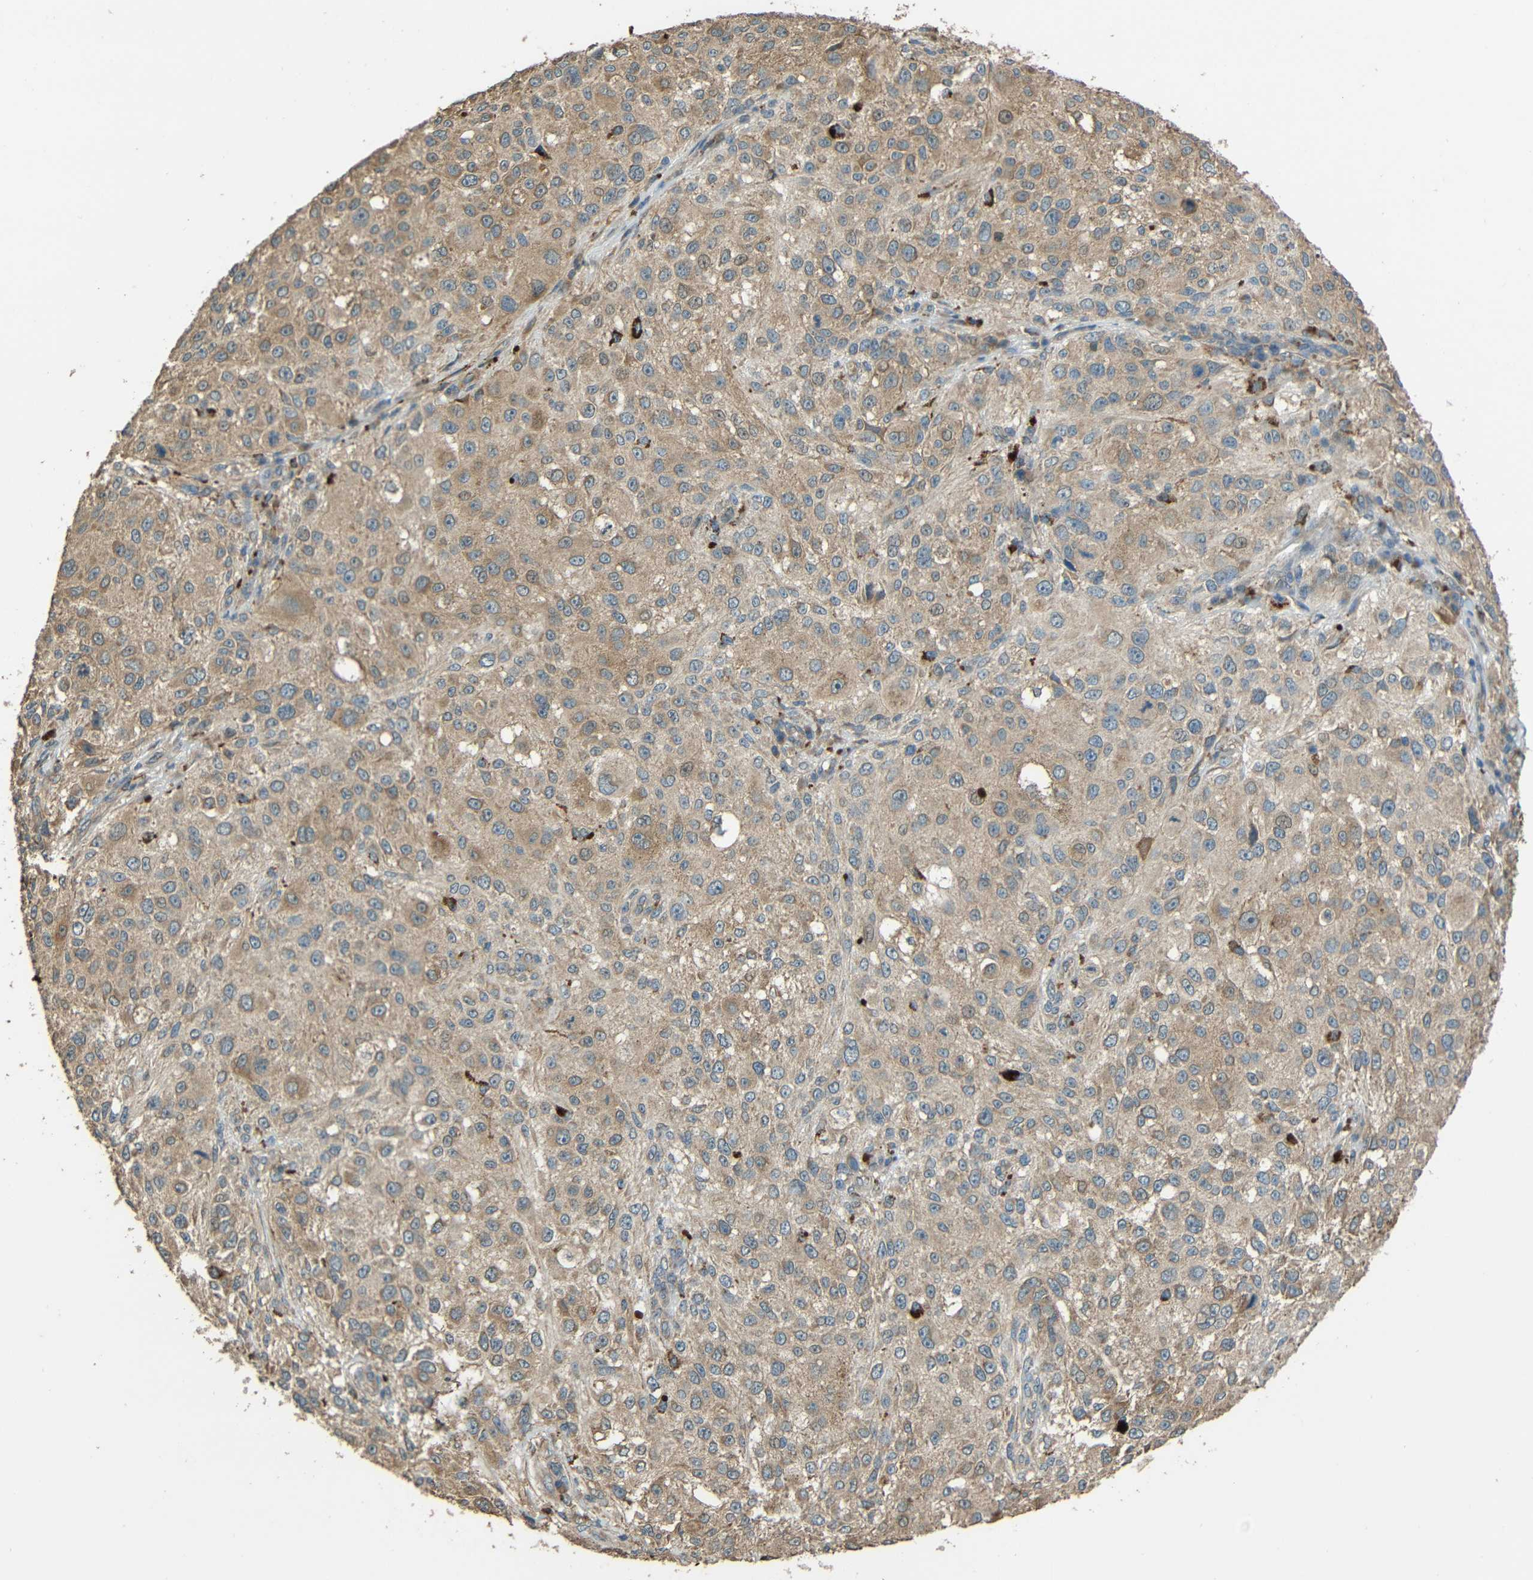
{"staining": {"intensity": "moderate", "quantity": ">75%", "location": "cytoplasmic/membranous"}, "tissue": "melanoma", "cell_type": "Tumor cells", "image_type": "cancer", "snomed": [{"axis": "morphology", "description": "Necrosis, NOS"}, {"axis": "morphology", "description": "Malignant melanoma, NOS"}, {"axis": "topography", "description": "Skin"}], "caption": "DAB (3,3'-diaminobenzidine) immunohistochemical staining of melanoma displays moderate cytoplasmic/membranous protein expression in approximately >75% of tumor cells.", "gene": "ACACA", "patient": {"sex": "female", "age": 87}}